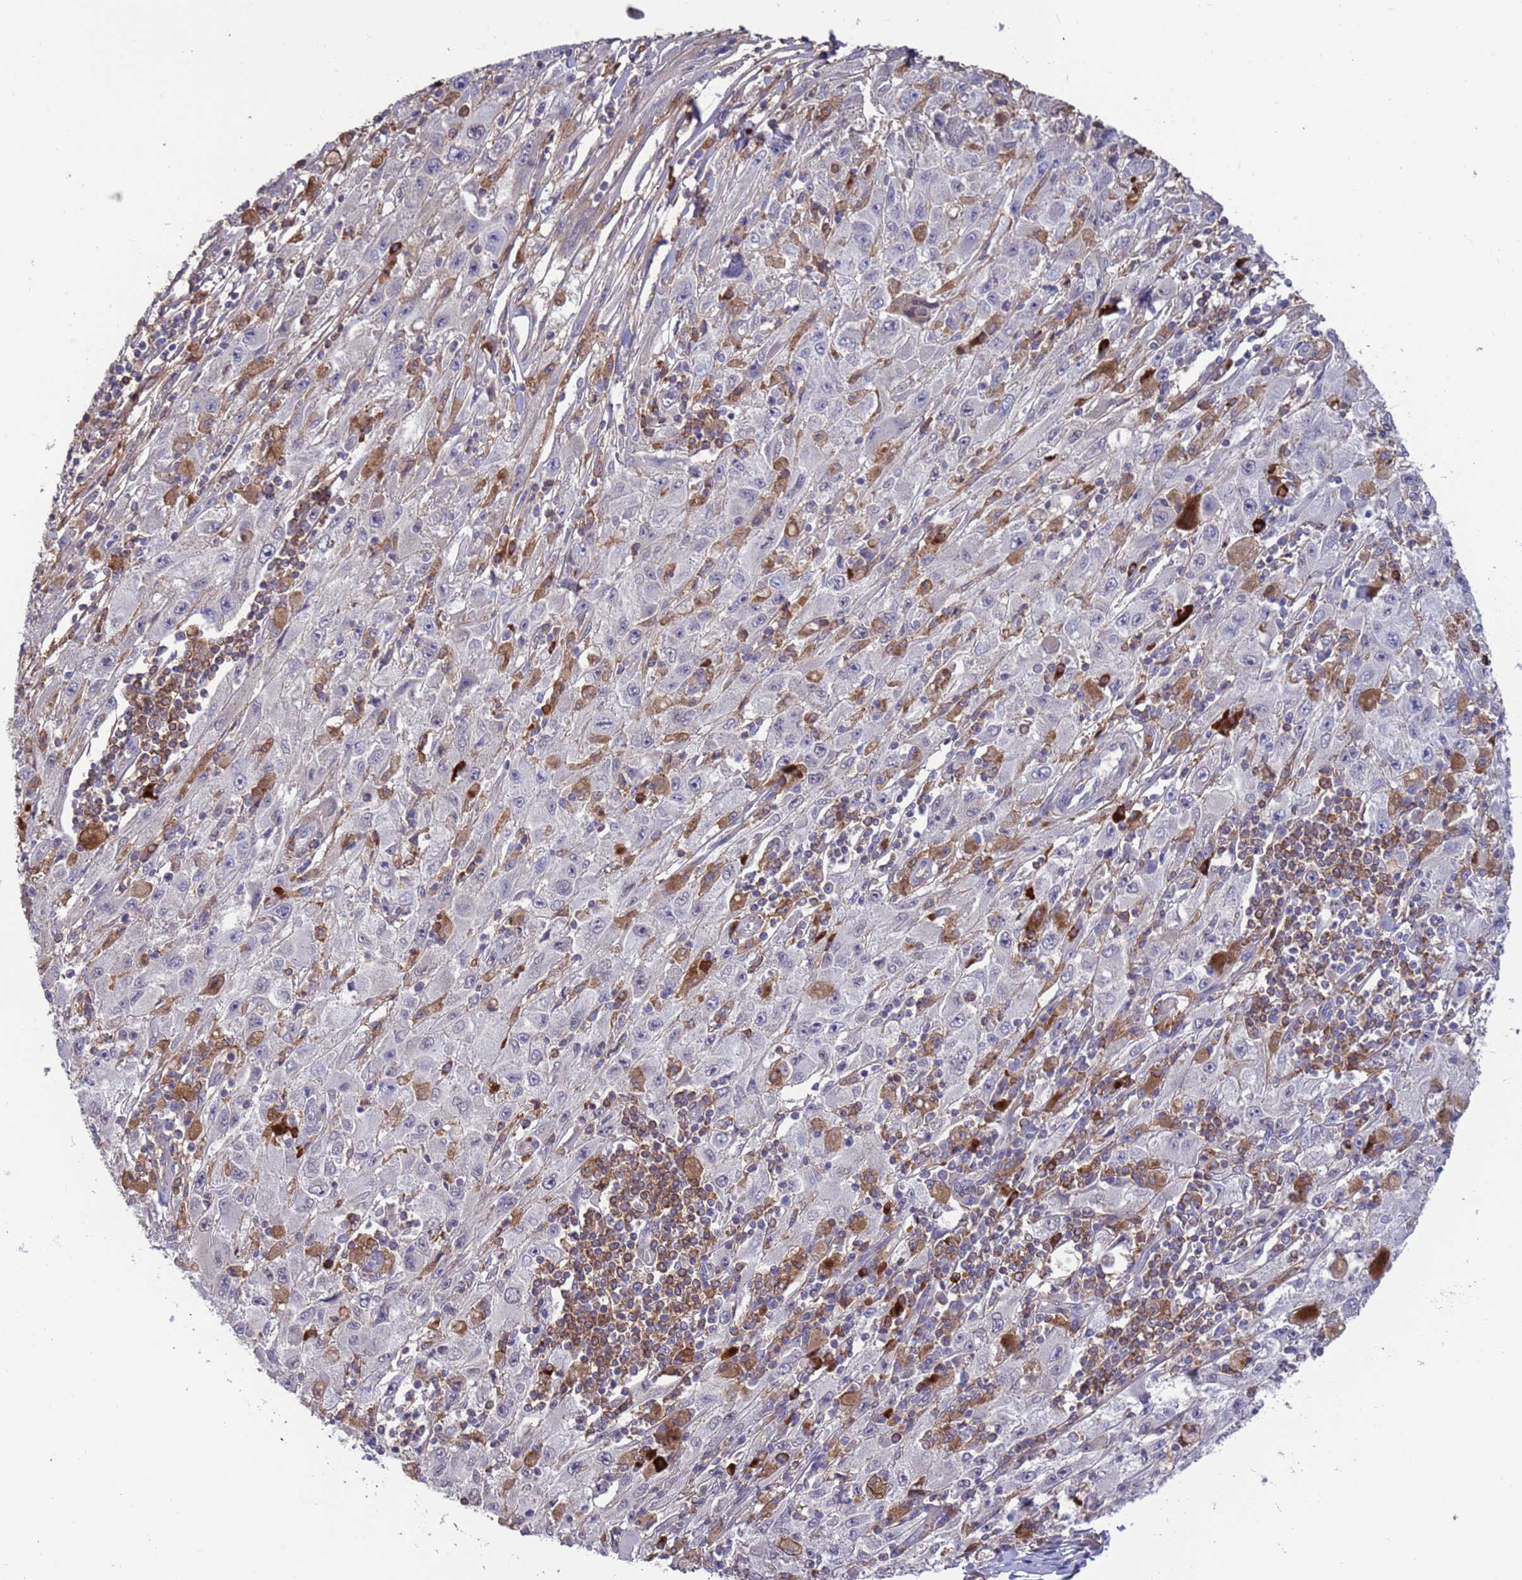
{"staining": {"intensity": "negative", "quantity": "none", "location": "none"}, "tissue": "melanoma", "cell_type": "Tumor cells", "image_type": "cancer", "snomed": [{"axis": "morphology", "description": "Malignant melanoma, Metastatic site"}, {"axis": "topography", "description": "Skin"}], "caption": "A histopathology image of human malignant melanoma (metastatic site) is negative for staining in tumor cells.", "gene": "AMPD3", "patient": {"sex": "male", "age": 53}}